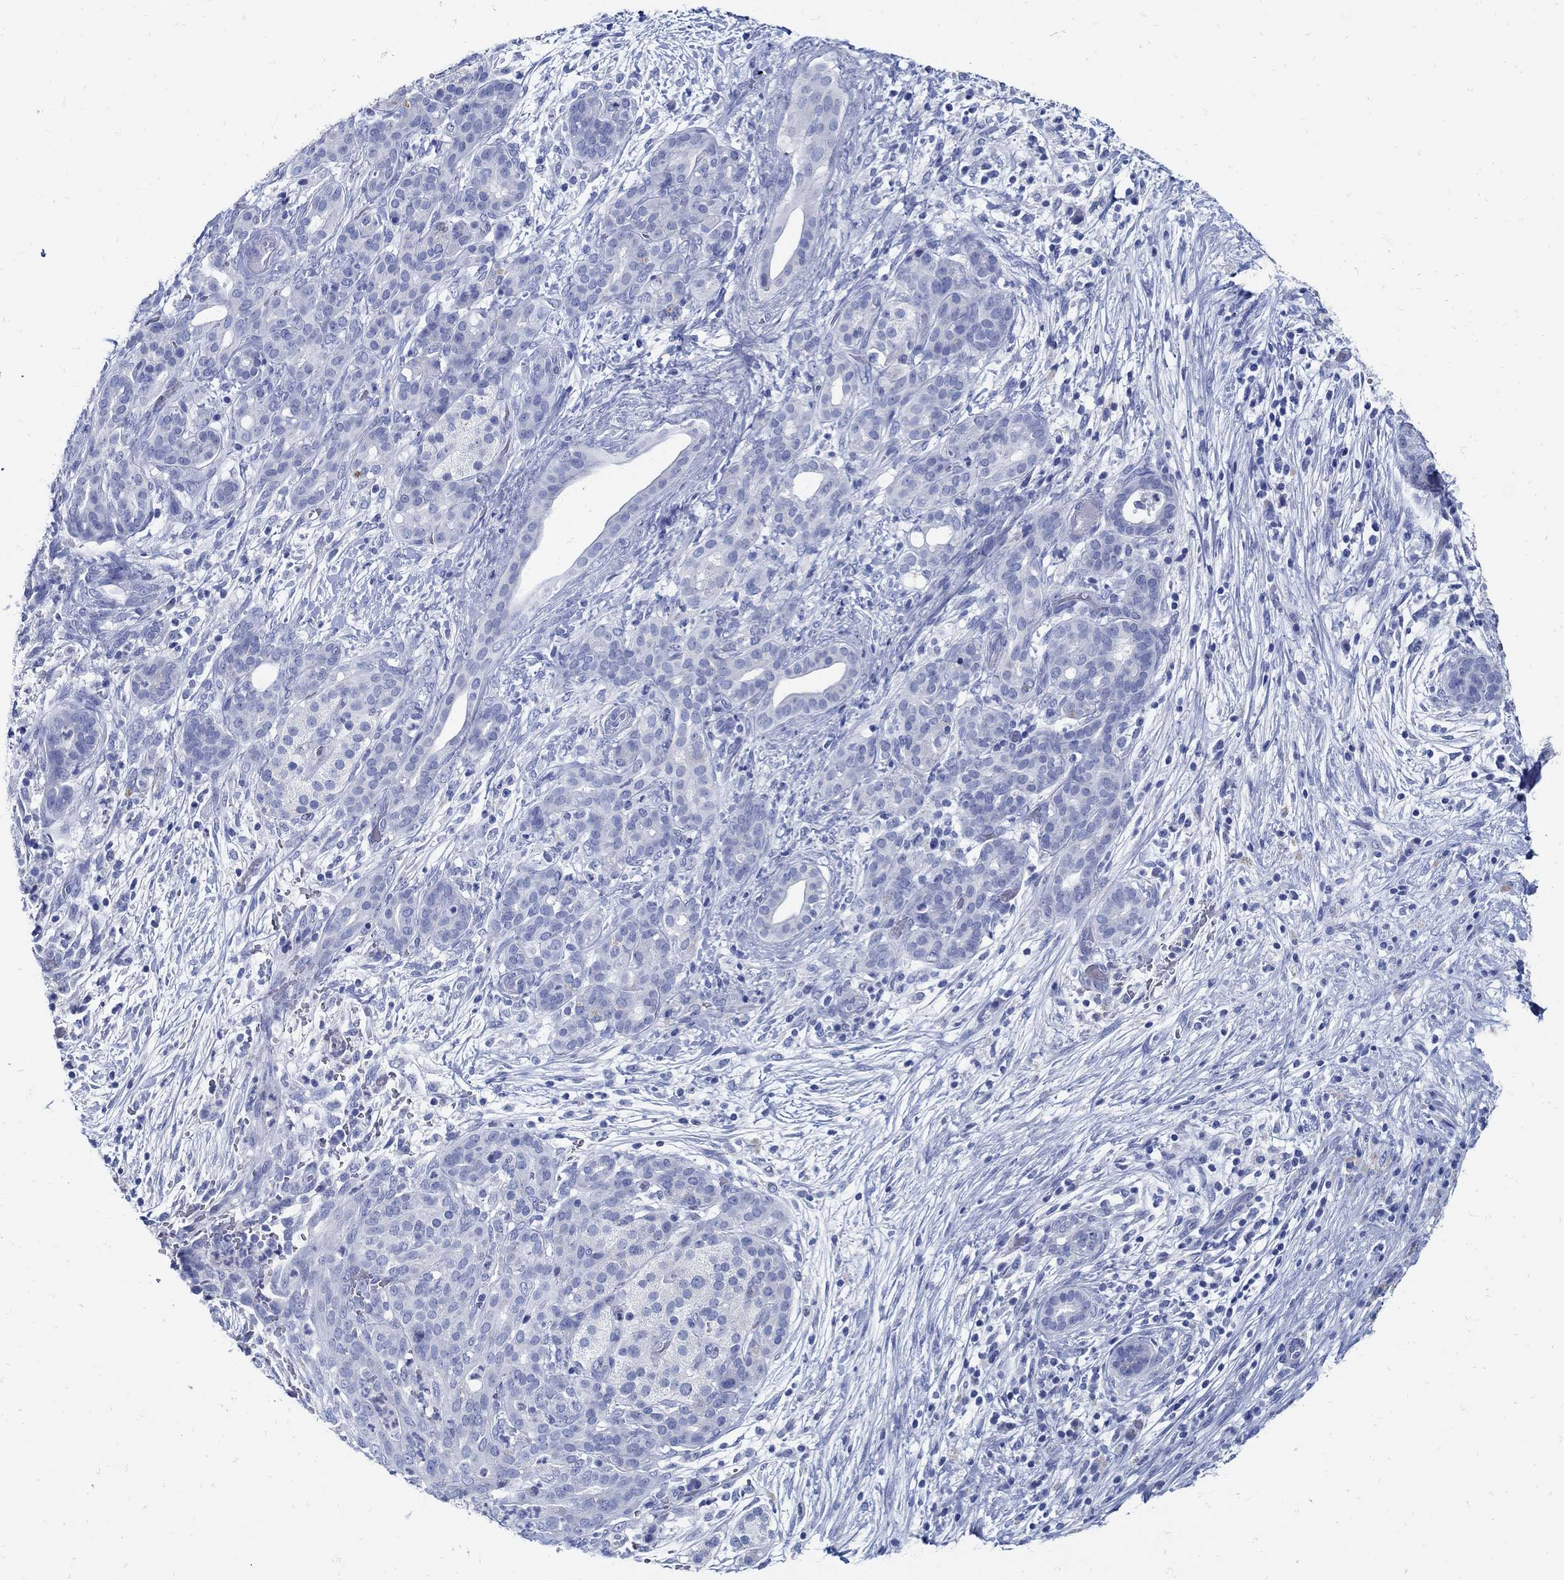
{"staining": {"intensity": "negative", "quantity": "none", "location": "none"}, "tissue": "pancreatic cancer", "cell_type": "Tumor cells", "image_type": "cancer", "snomed": [{"axis": "morphology", "description": "Adenocarcinoma, NOS"}, {"axis": "topography", "description": "Pancreas"}], "caption": "Tumor cells are negative for brown protein staining in adenocarcinoma (pancreatic).", "gene": "PAX9", "patient": {"sex": "male", "age": 44}}